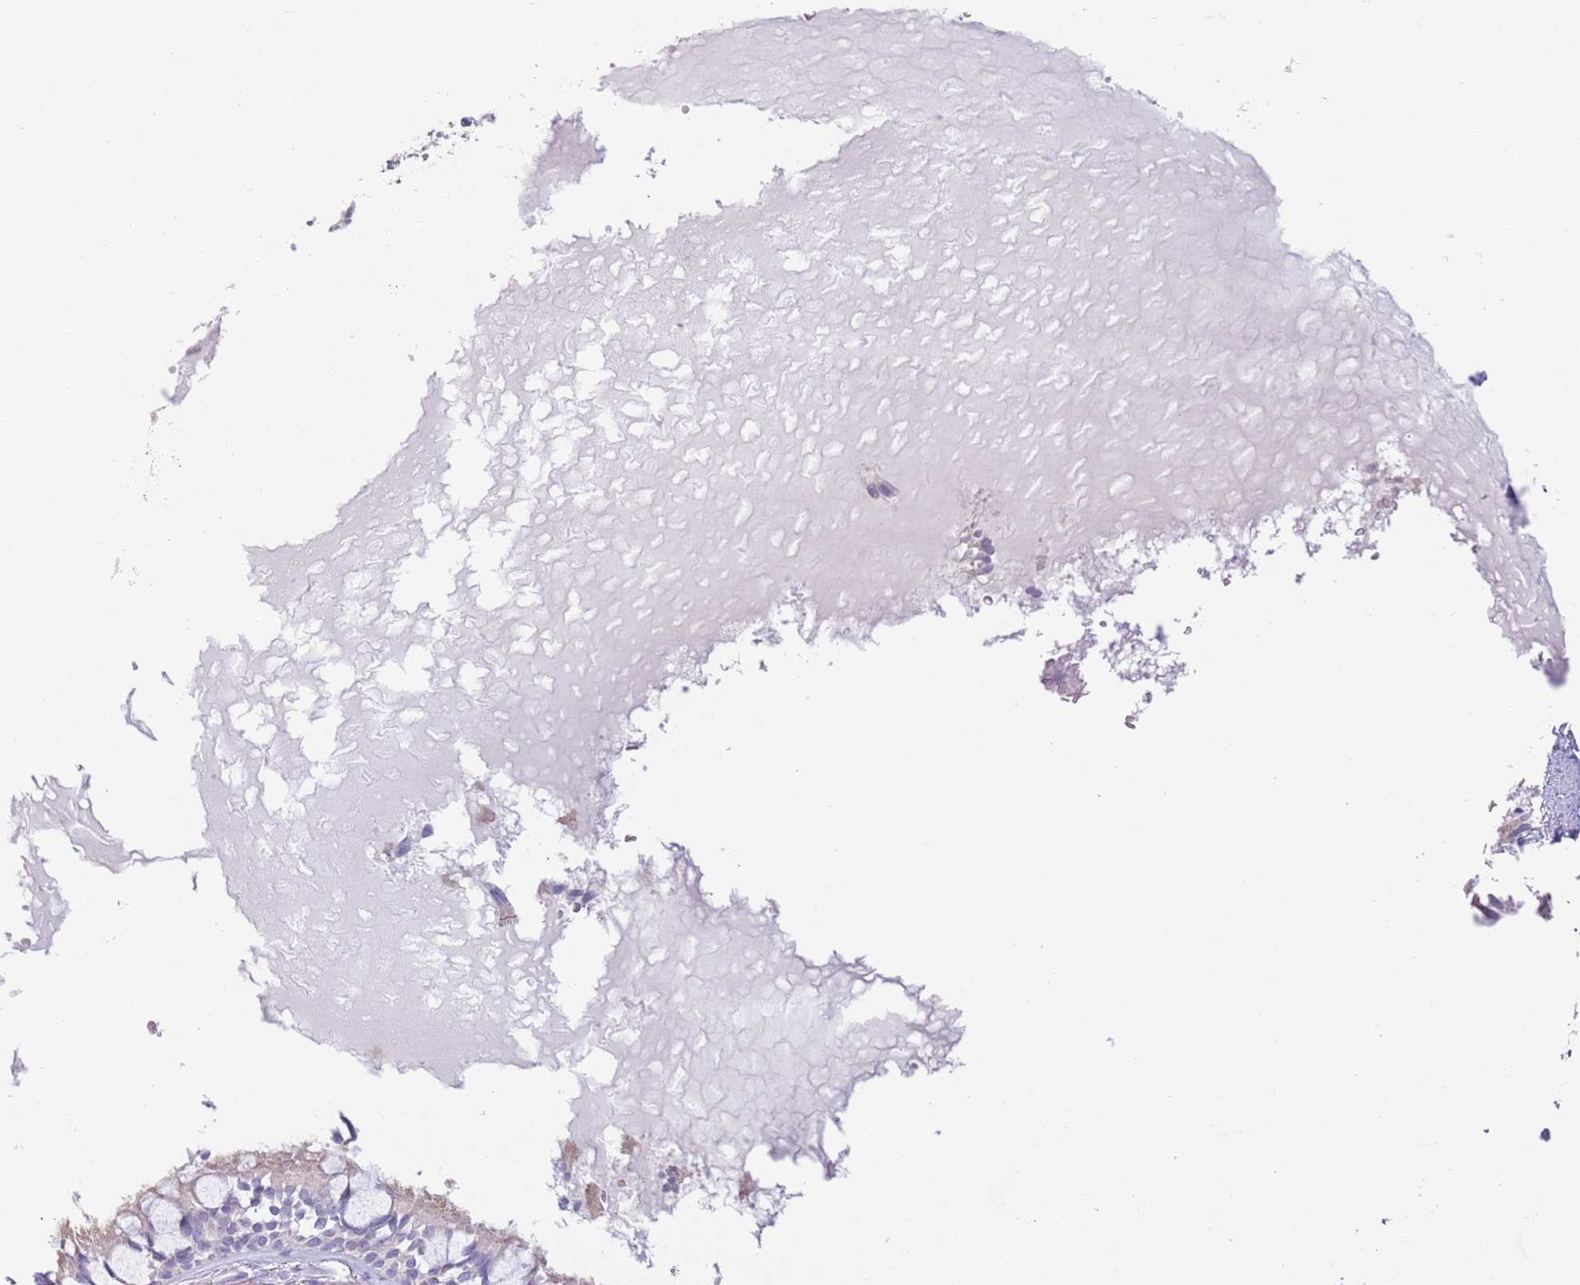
{"staining": {"intensity": "negative", "quantity": "none", "location": "none"}, "tissue": "bronchus", "cell_type": "Respiratory epithelial cells", "image_type": "normal", "snomed": [{"axis": "morphology", "description": "Normal tissue, NOS"}, {"axis": "topography", "description": "Bronchus"}], "caption": "The histopathology image reveals no significant expression in respiratory epithelial cells of bronchus. (Immunohistochemistry, brightfield microscopy, high magnification).", "gene": "C20orf96", "patient": {"sex": "male", "age": 70}}